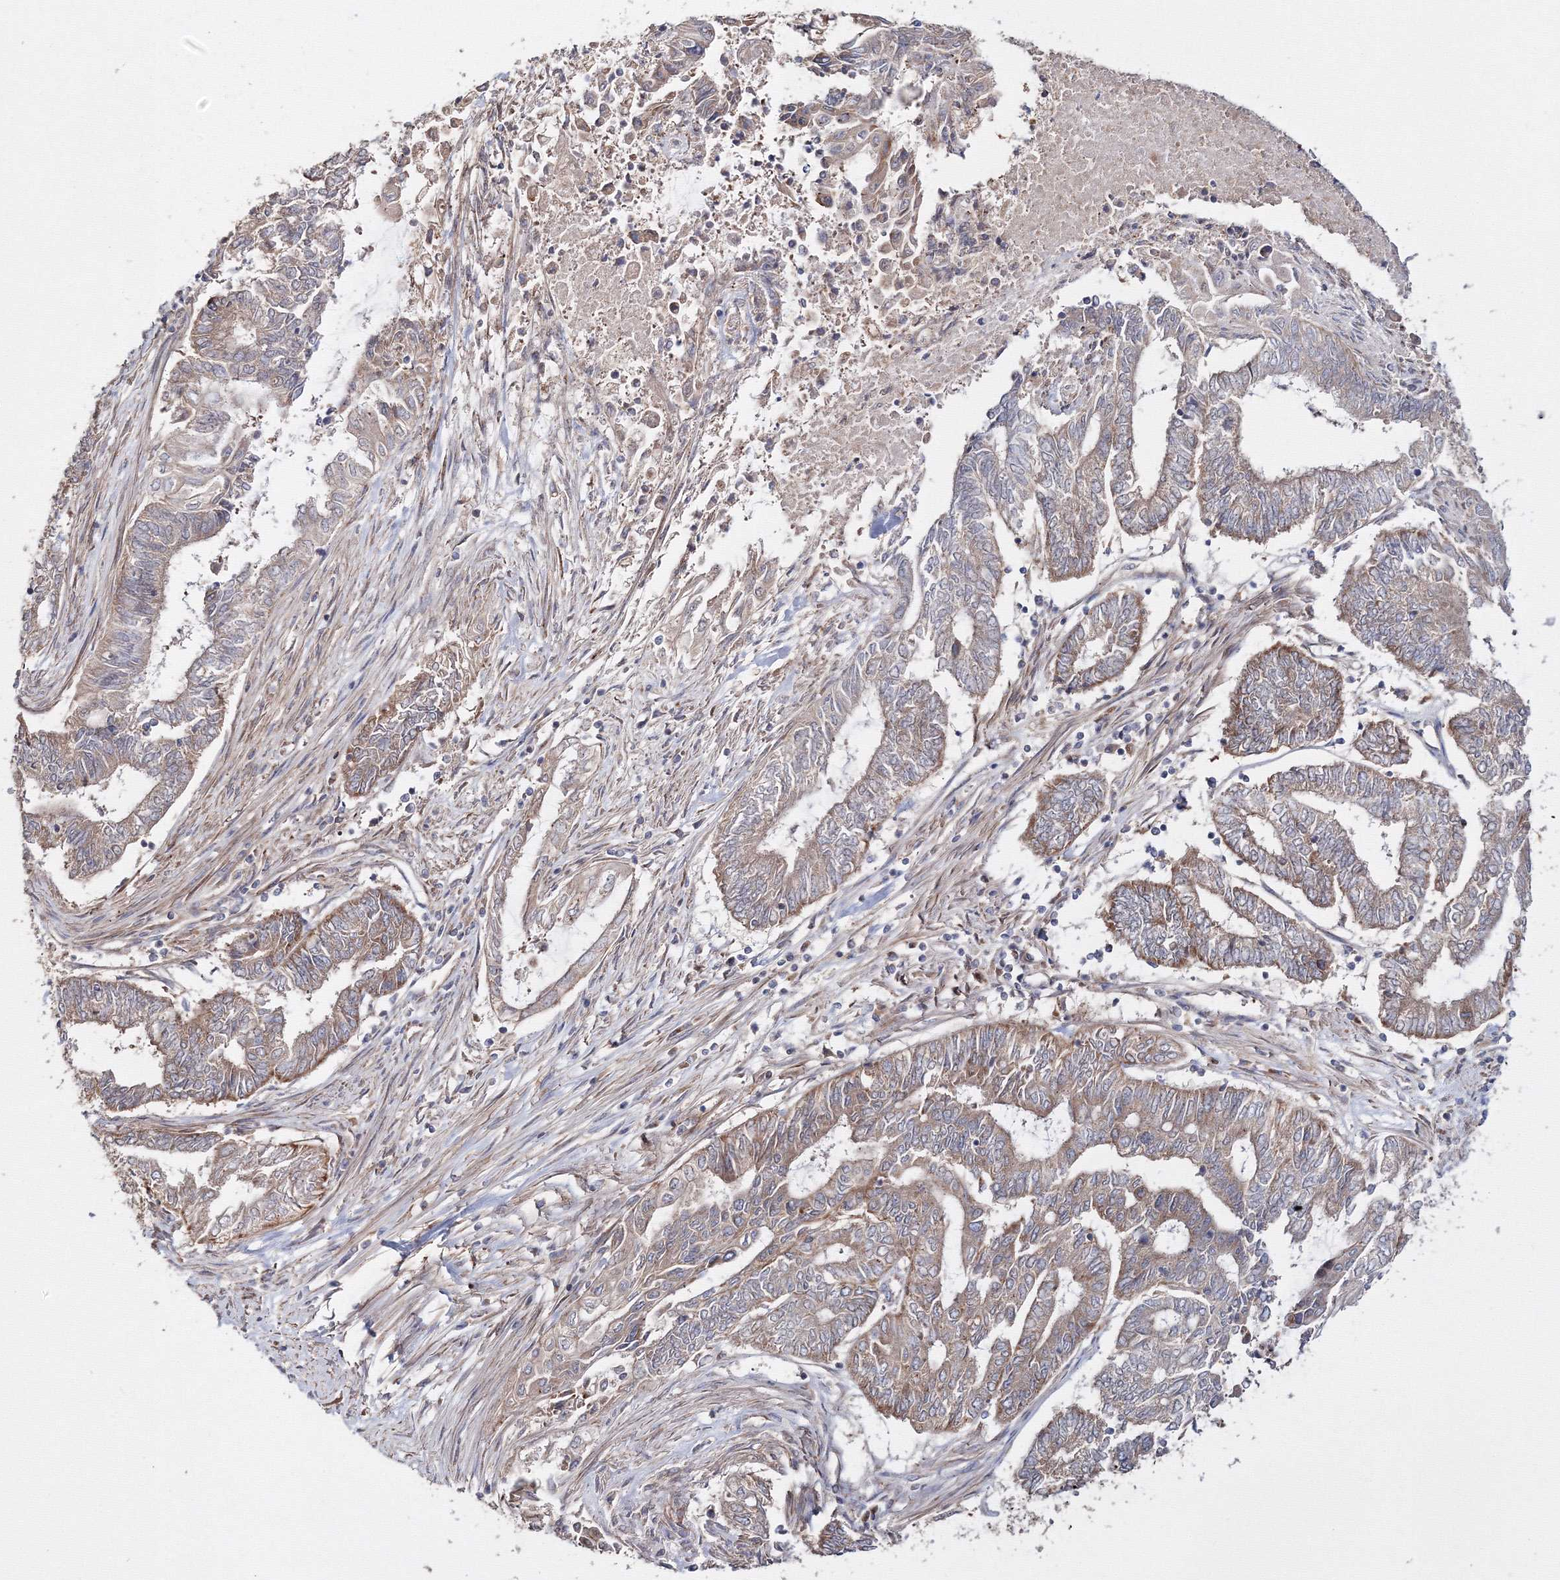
{"staining": {"intensity": "moderate", "quantity": ">75%", "location": "cytoplasmic/membranous"}, "tissue": "endometrial cancer", "cell_type": "Tumor cells", "image_type": "cancer", "snomed": [{"axis": "morphology", "description": "Adenocarcinoma, NOS"}, {"axis": "topography", "description": "Uterus"}, {"axis": "topography", "description": "Endometrium"}], "caption": "Immunohistochemical staining of human endometrial cancer (adenocarcinoma) reveals moderate cytoplasmic/membranous protein expression in about >75% of tumor cells.", "gene": "DDO", "patient": {"sex": "female", "age": 70}}